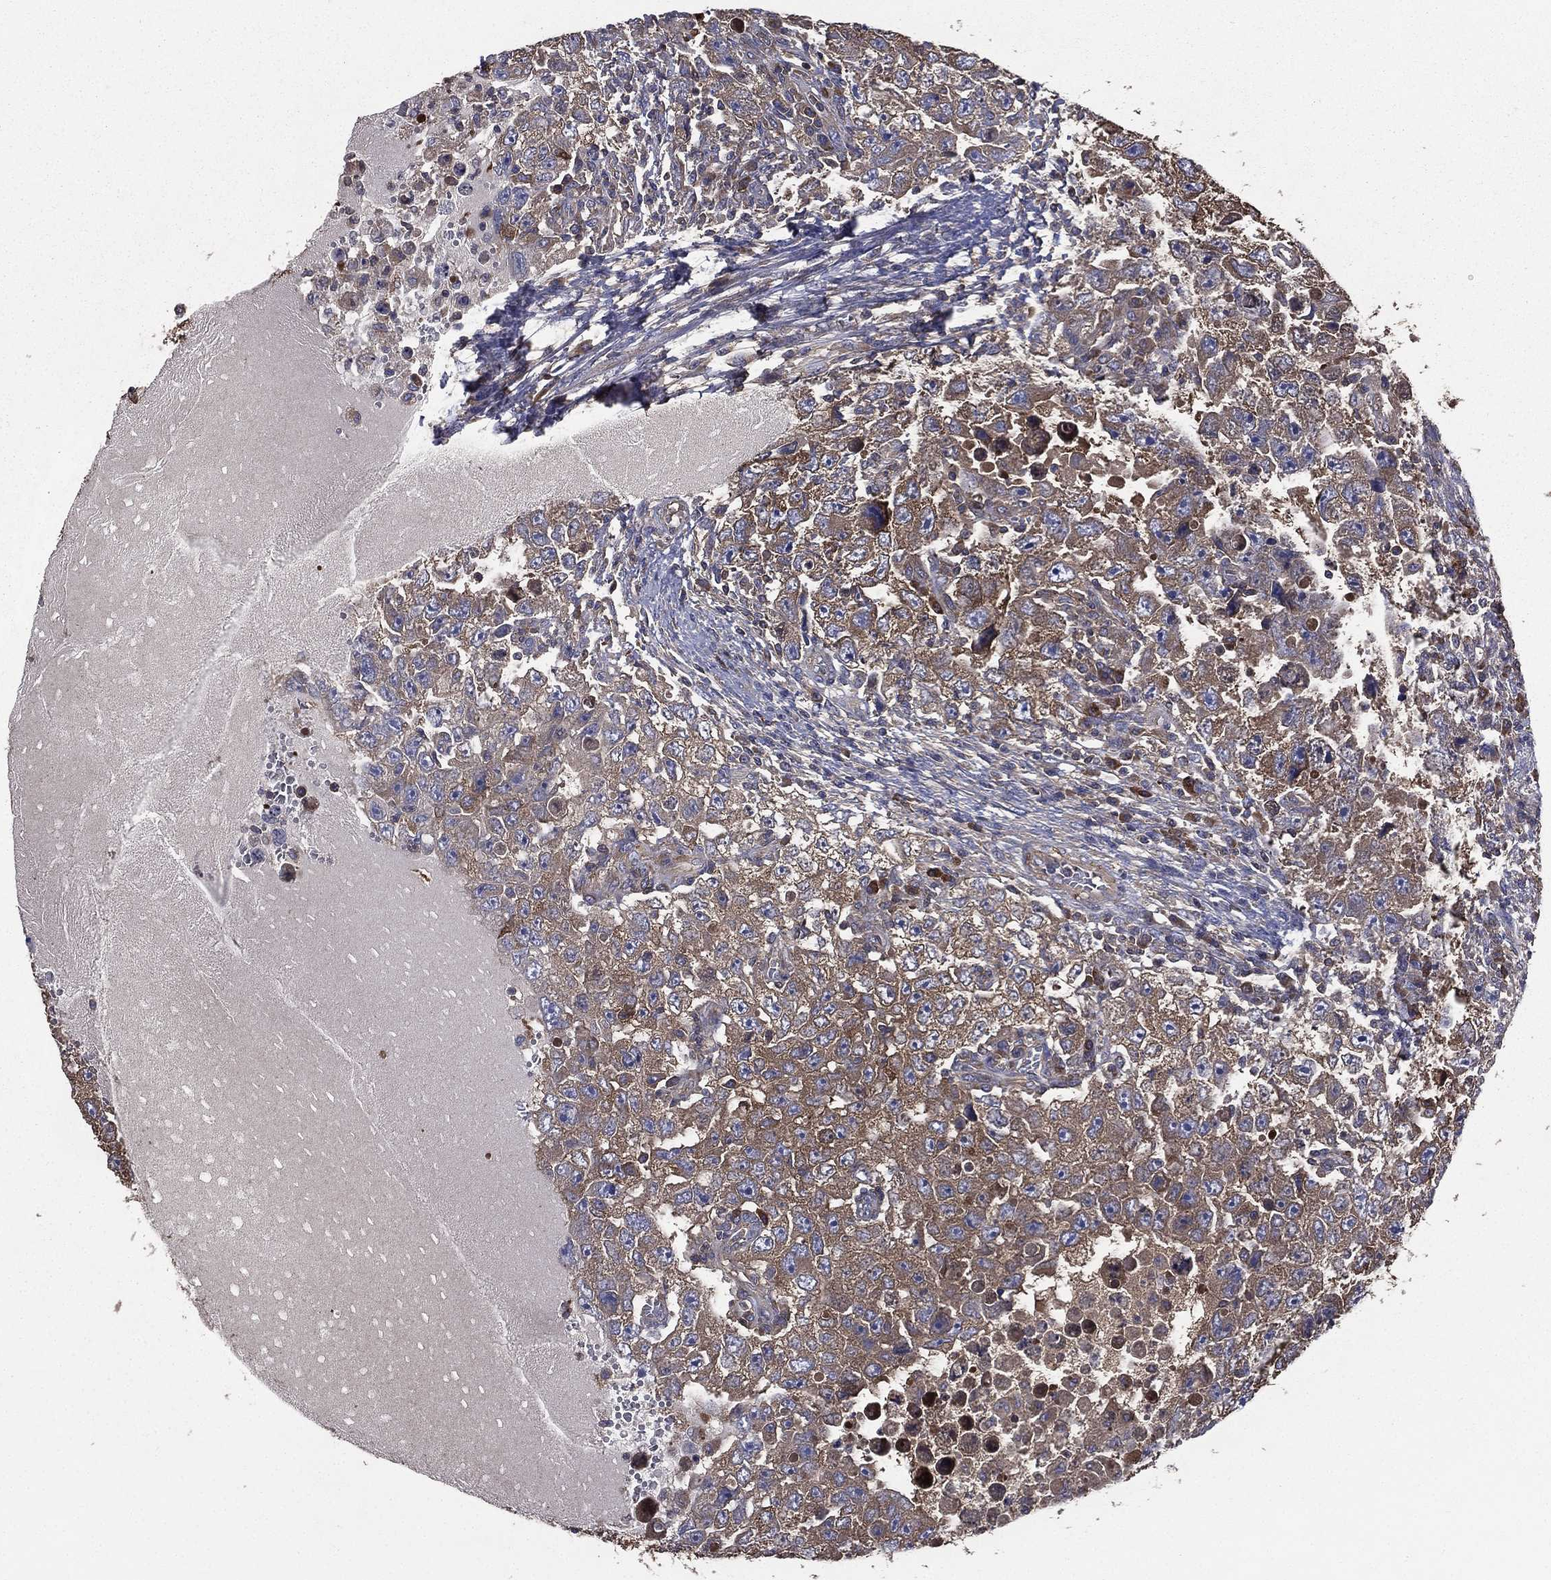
{"staining": {"intensity": "moderate", "quantity": ">75%", "location": "cytoplasmic/membranous"}, "tissue": "testis cancer", "cell_type": "Tumor cells", "image_type": "cancer", "snomed": [{"axis": "morphology", "description": "Carcinoma, Embryonal, NOS"}, {"axis": "topography", "description": "Testis"}], "caption": "This is a histology image of immunohistochemistry staining of testis embryonal carcinoma, which shows moderate positivity in the cytoplasmic/membranous of tumor cells.", "gene": "SARS1", "patient": {"sex": "male", "age": 26}}